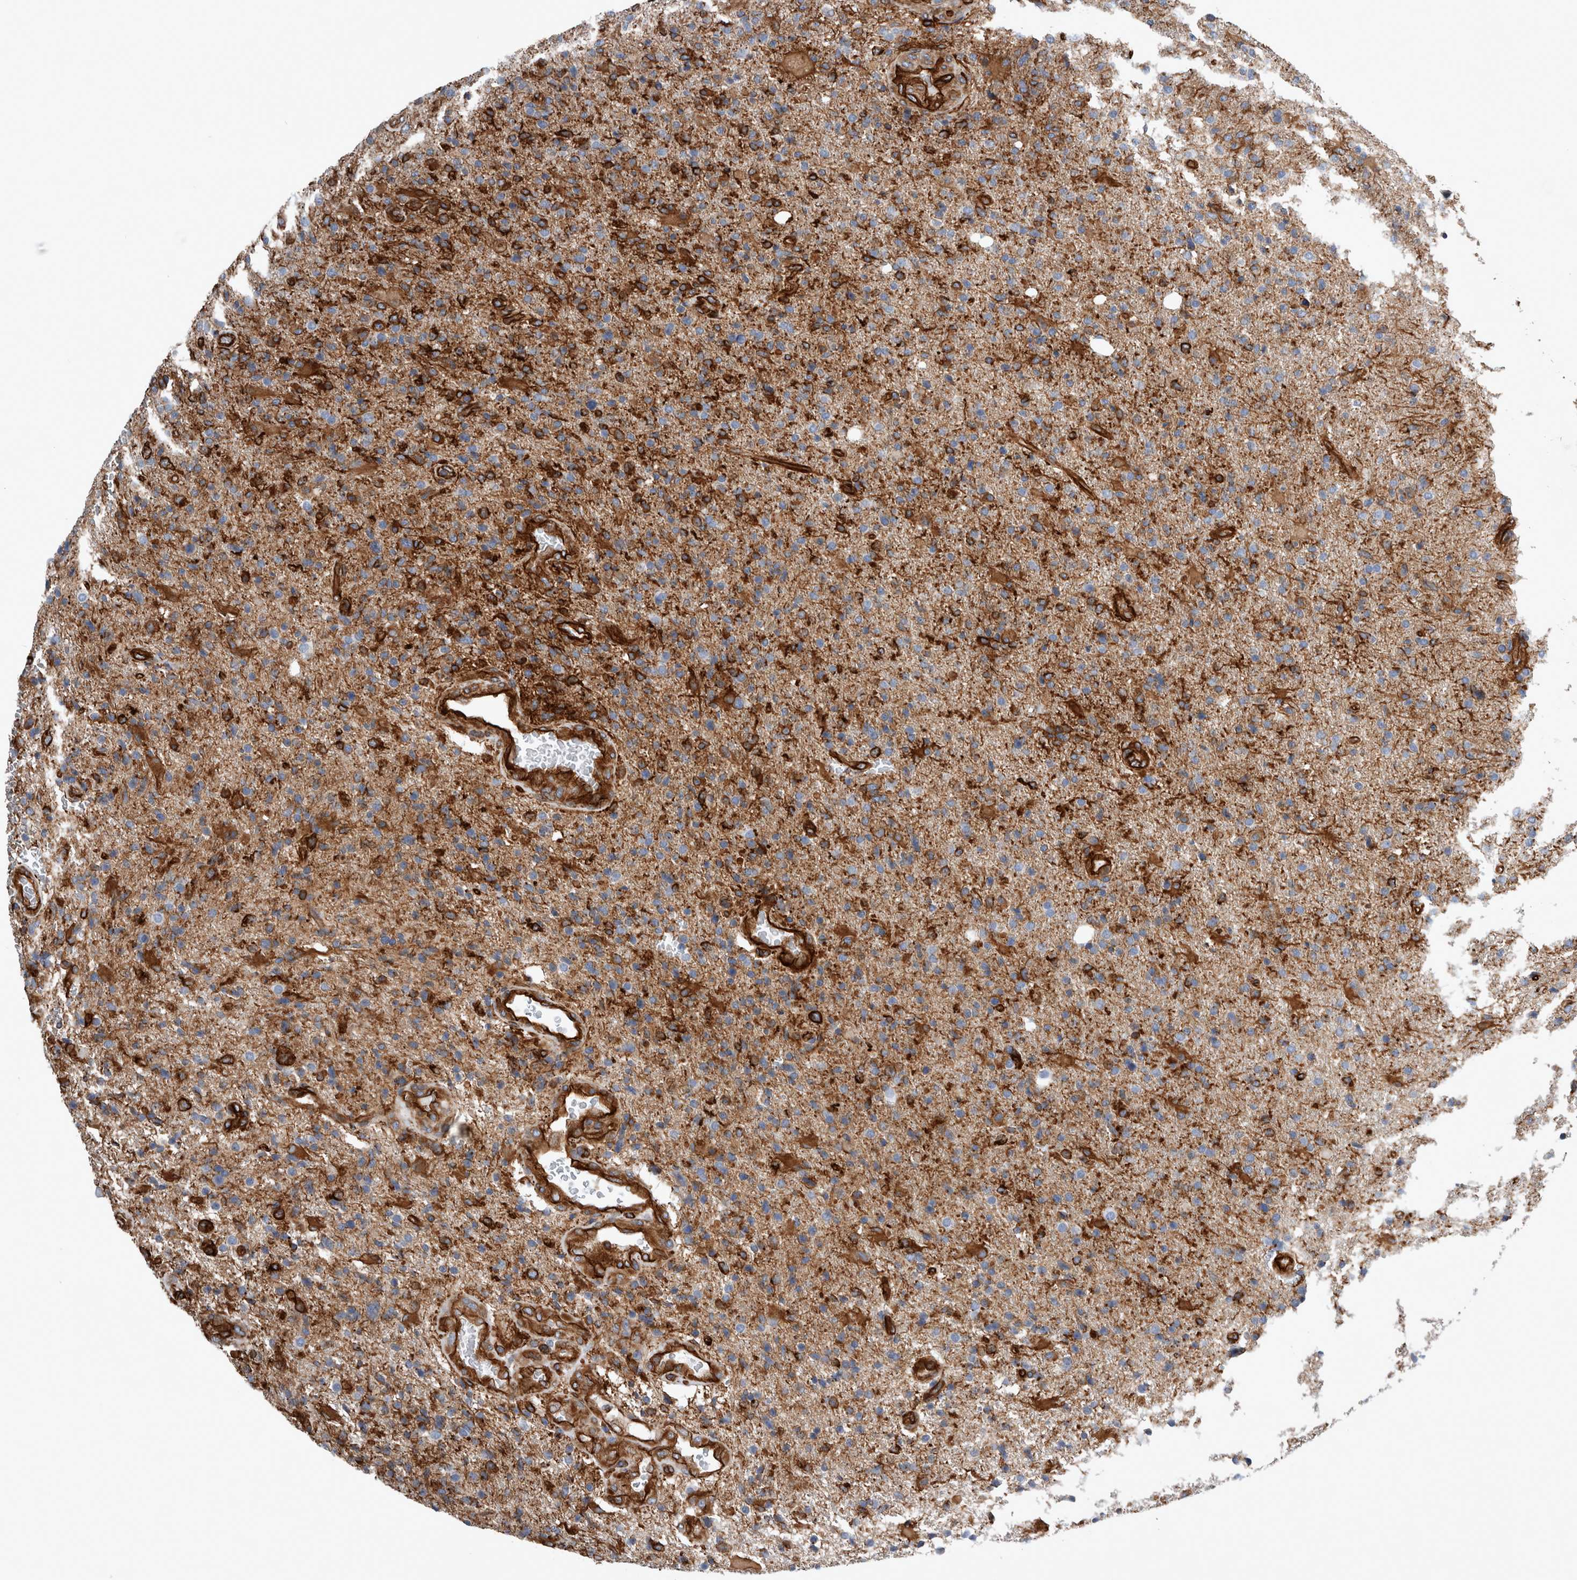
{"staining": {"intensity": "moderate", "quantity": "25%-75%", "location": "cytoplasmic/membranous"}, "tissue": "glioma", "cell_type": "Tumor cells", "image_type": "cancer", "snomed": [{"axis": "morphology", "description": "Glioma, malignant, High grade"}, {"axis": "topography", "description": "Brain"}], "caption": "High-magnification brightfield microscopy of glioma stained with DAB (brown) and counterstained with hematoxylin (blue). tumor cells exhibit moderate cytoplasmic/membranous positivity is appreciated in about25%-75% of cells.", "gene": "PLEC", "patient": {"sex": "male", "age": 72}}